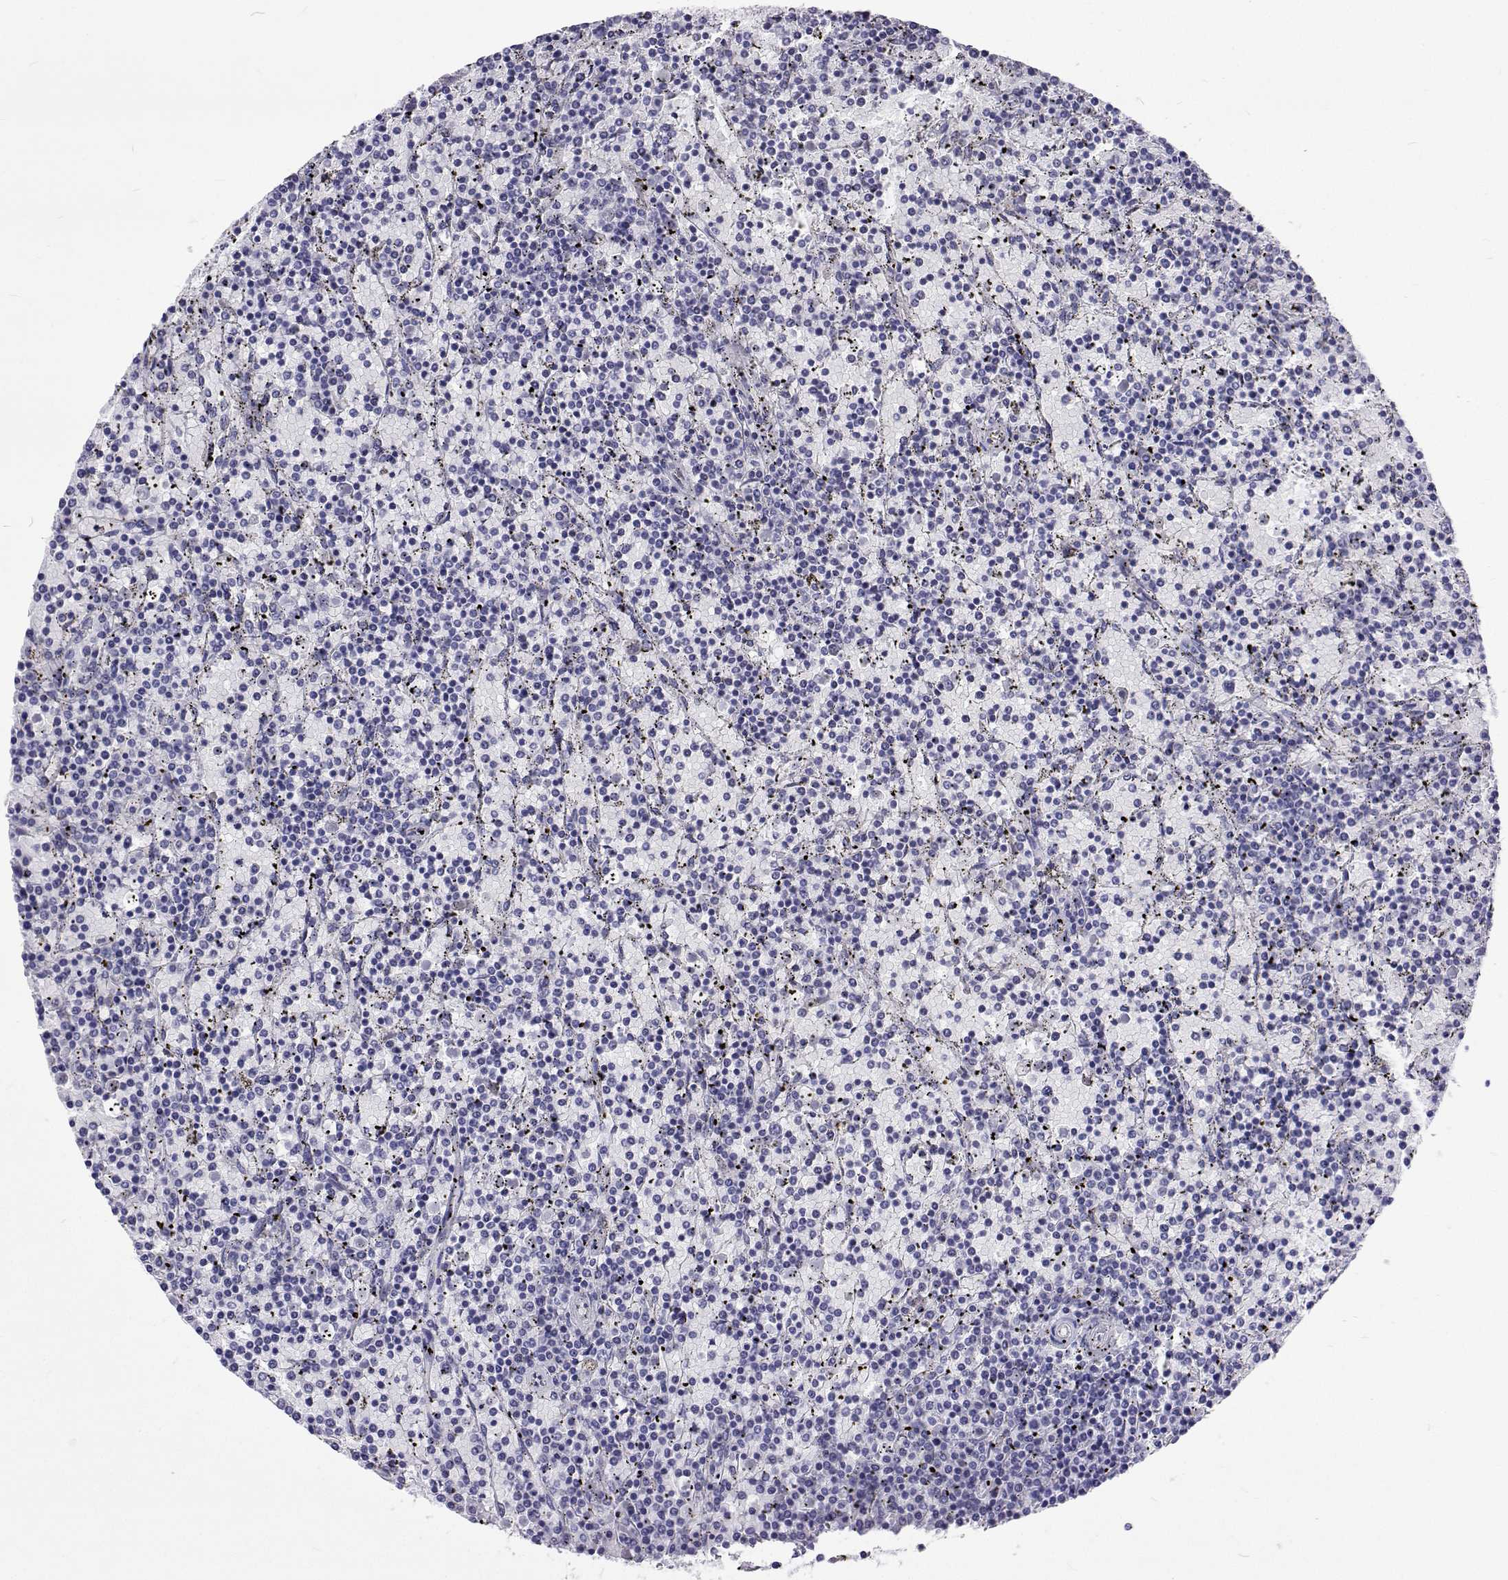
{"staining": {"intensity": "negative", "quantity": "none", "location": "none"}, "tissue": "lymphoma", "cell_type": "Tumor cells", "image_type": "cancer", "snomed": [{"axis": "morphology", "description": "Malignant lymphoma, non-Hodgkin's type, Low grade"}, {"axis": "topography", "description": "Spleen"}], "caption": "DAB immunohistochemical staining of lymphoma demonstrates no significant expression in tumor cells.", "gene": "UMODL1", "patient": {"sex": "female", "age": 77}}